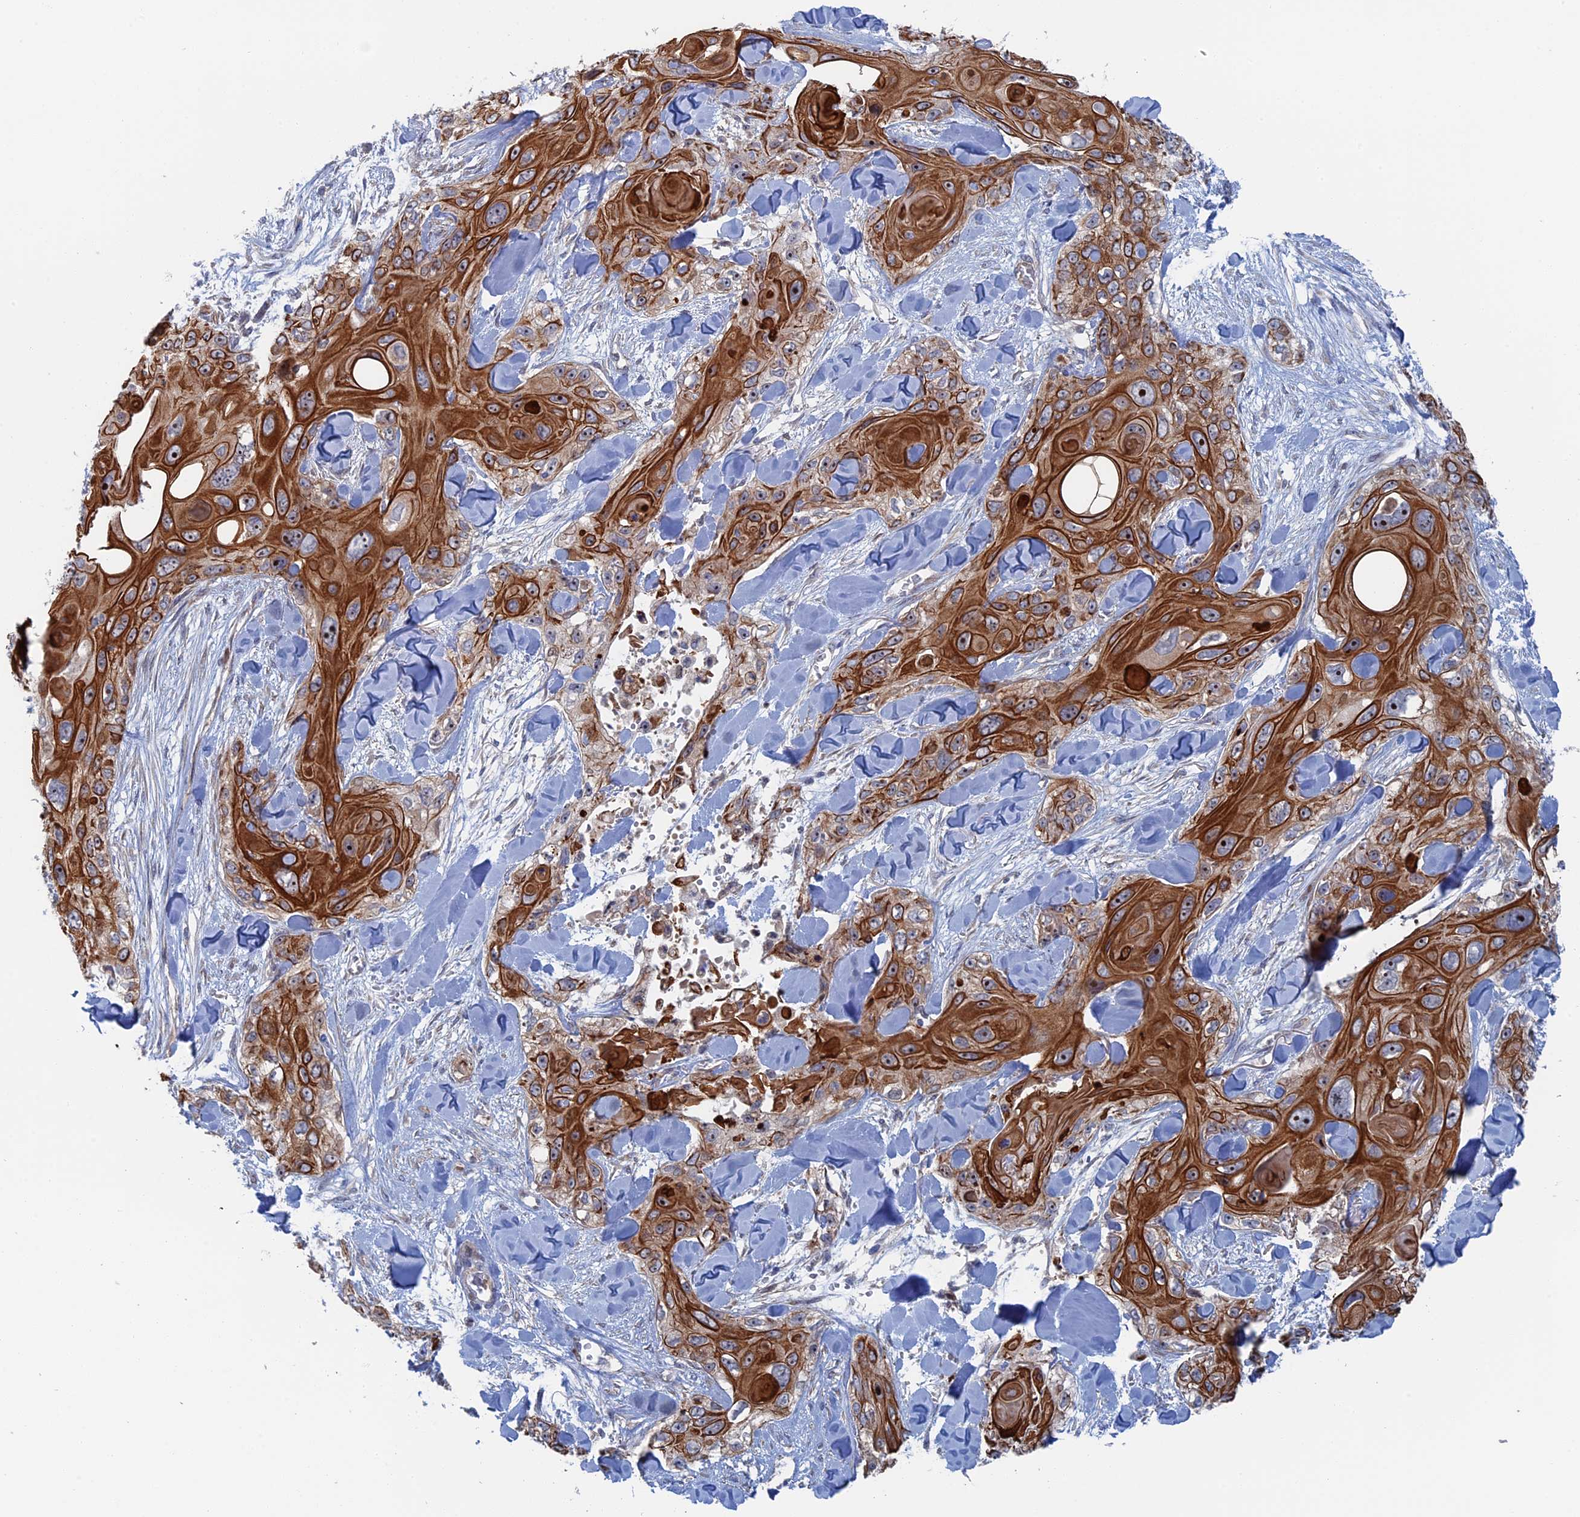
{"staining": {"intensity": "strong", "quantity": ">75%", "location": "cytoplasmic/membranous,nuclear"}, "tissue": "skin cancer", "cell_type": "Tumor cells", "image_type": "cancer", "snomed": [{"axis": "morphology", "description": "Normal tissue, NOS"}, {"axis": "morphology", "description": "Squamous cell carcinoma, NOS"}, {"axis": "topography", "description": "Skin"}], "caption": "An immunohistochemistry image of tumor tissue is shown. Protein staining in brown labels strong cytoplasmic/membranous and nuclear positivity in squamous cell carcinoma (skin) within tumor cells.", "gene": "IL7", "patient": {"sex": "male", "age": 72}}